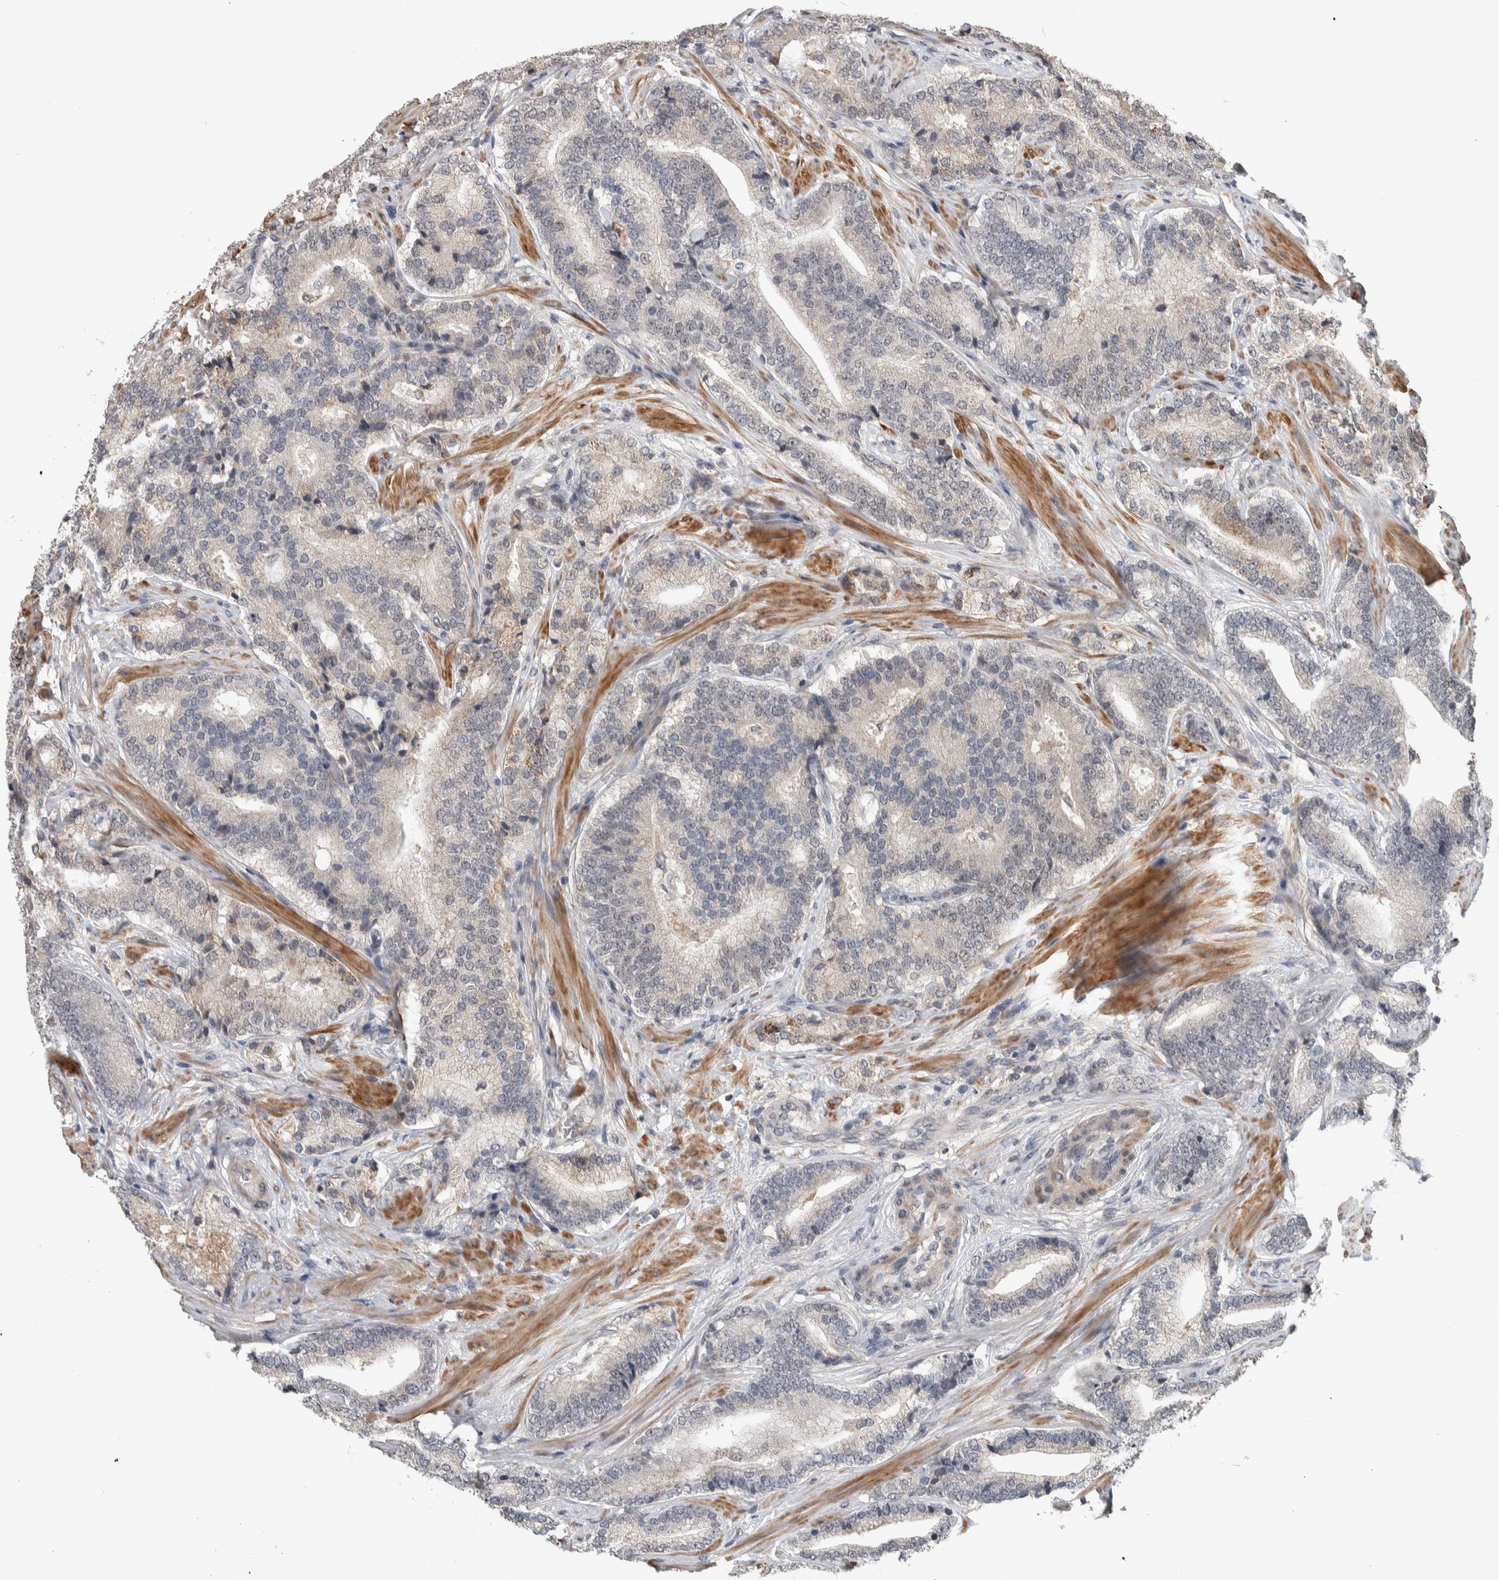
{"staining": {"intensity": "weak", "quantity": "<25%", "location": "cytoplasmic/membranous"}, "tissue": "prostate cancer", "cell_type": "Tumor cells", "image_type": "cancer", "snomed": [{"axis": "morphology", "description": "Adenocarcinoma, High grade"}, {"axis": "topography", "description": "Prostate"}], "caption": "The photomicrograph exhibits no staining of tumor cells in adenocarcinoma (high-grade) (prostate).", "gene": "CHRM3", "patient": {"sex": "male", "age": 55}}